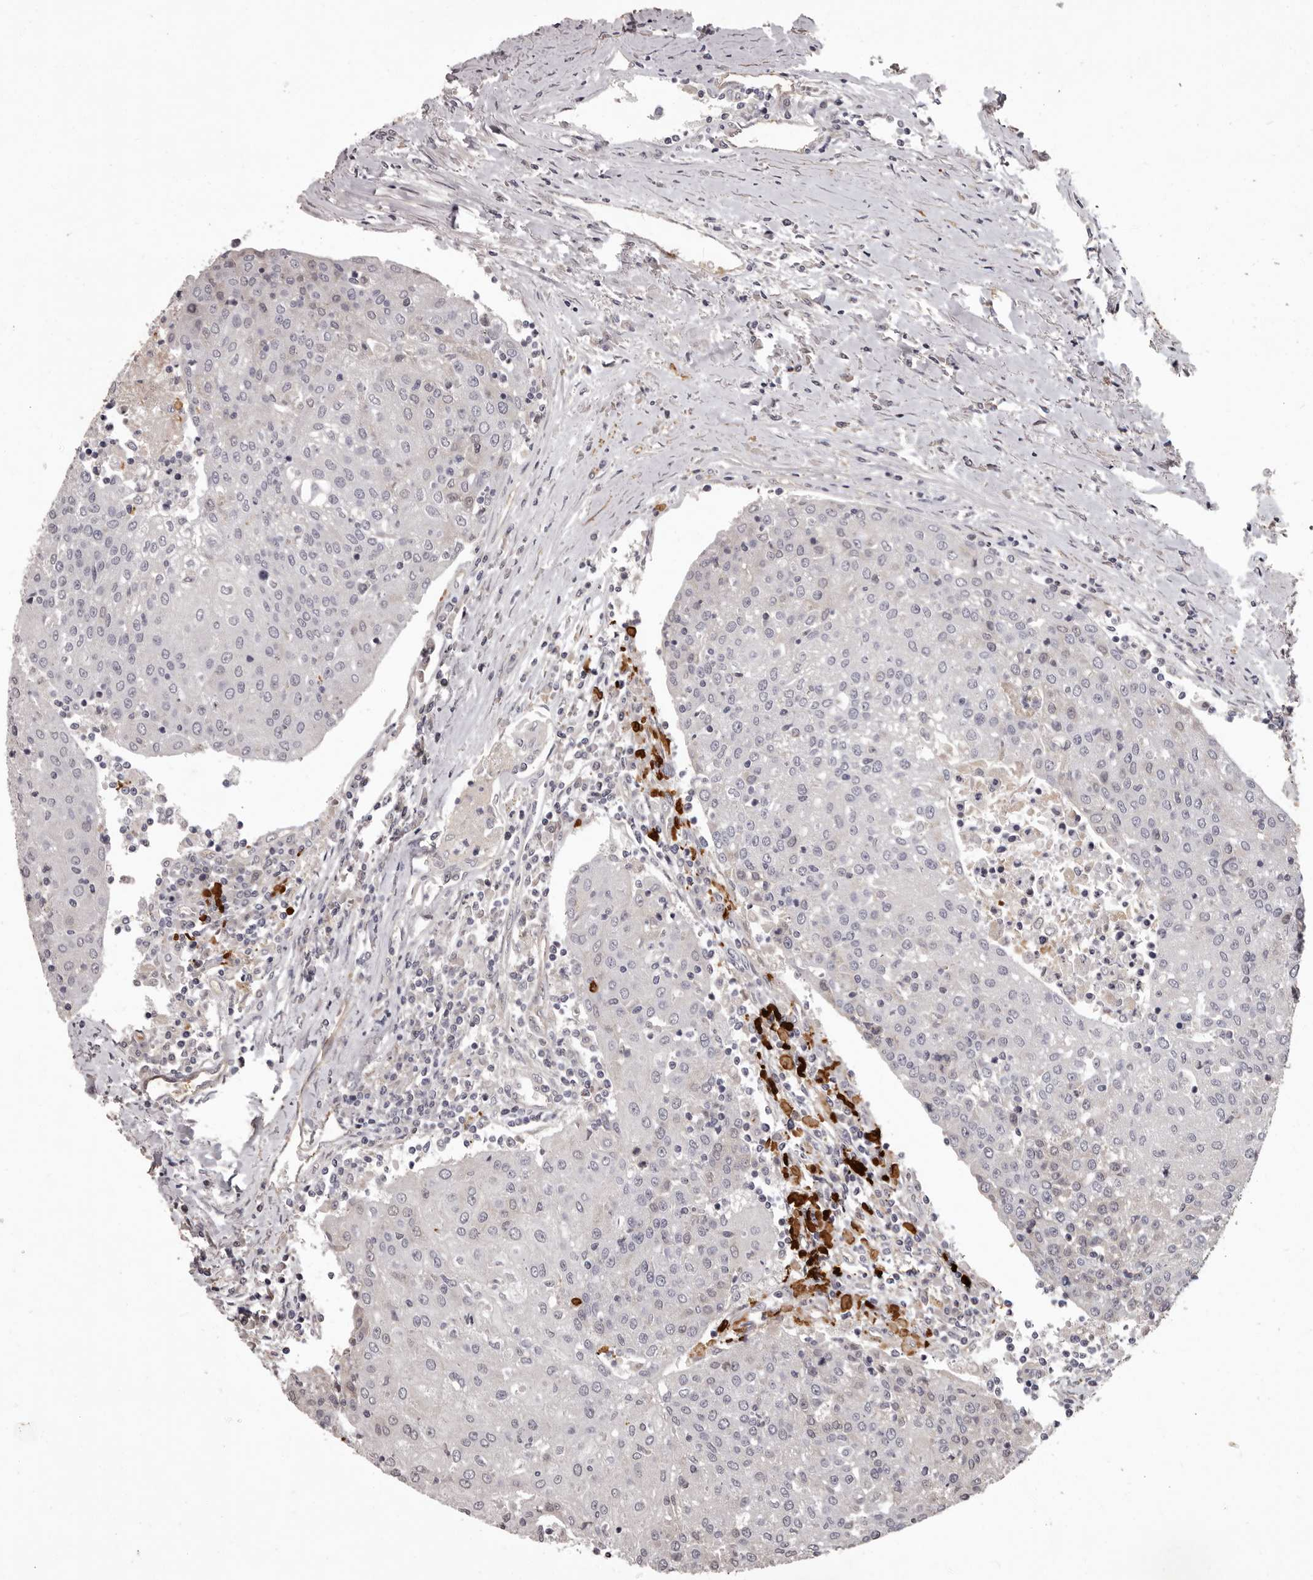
{"staining": {"intensity": "negative", "quantity": "none", "location": "none"}, "tissue": "urothelial cancer", "cell_type": "Tumor cells", "image_type": "cancer", "snomed": [{"axis": "morphology", "description": "Urothelial carcinoma, High grade"}, {"axis": "topography", "description": "Urinary bladder"}], "caption": "Tumor cells show no significant protein staining in urothelial carcinoma (high-grade). (DAB immunohistochemistry visualized using brightfield microscopy, high magnification).", "gene": "GPR78", "patient": {"sex": "female", "age": 85}}